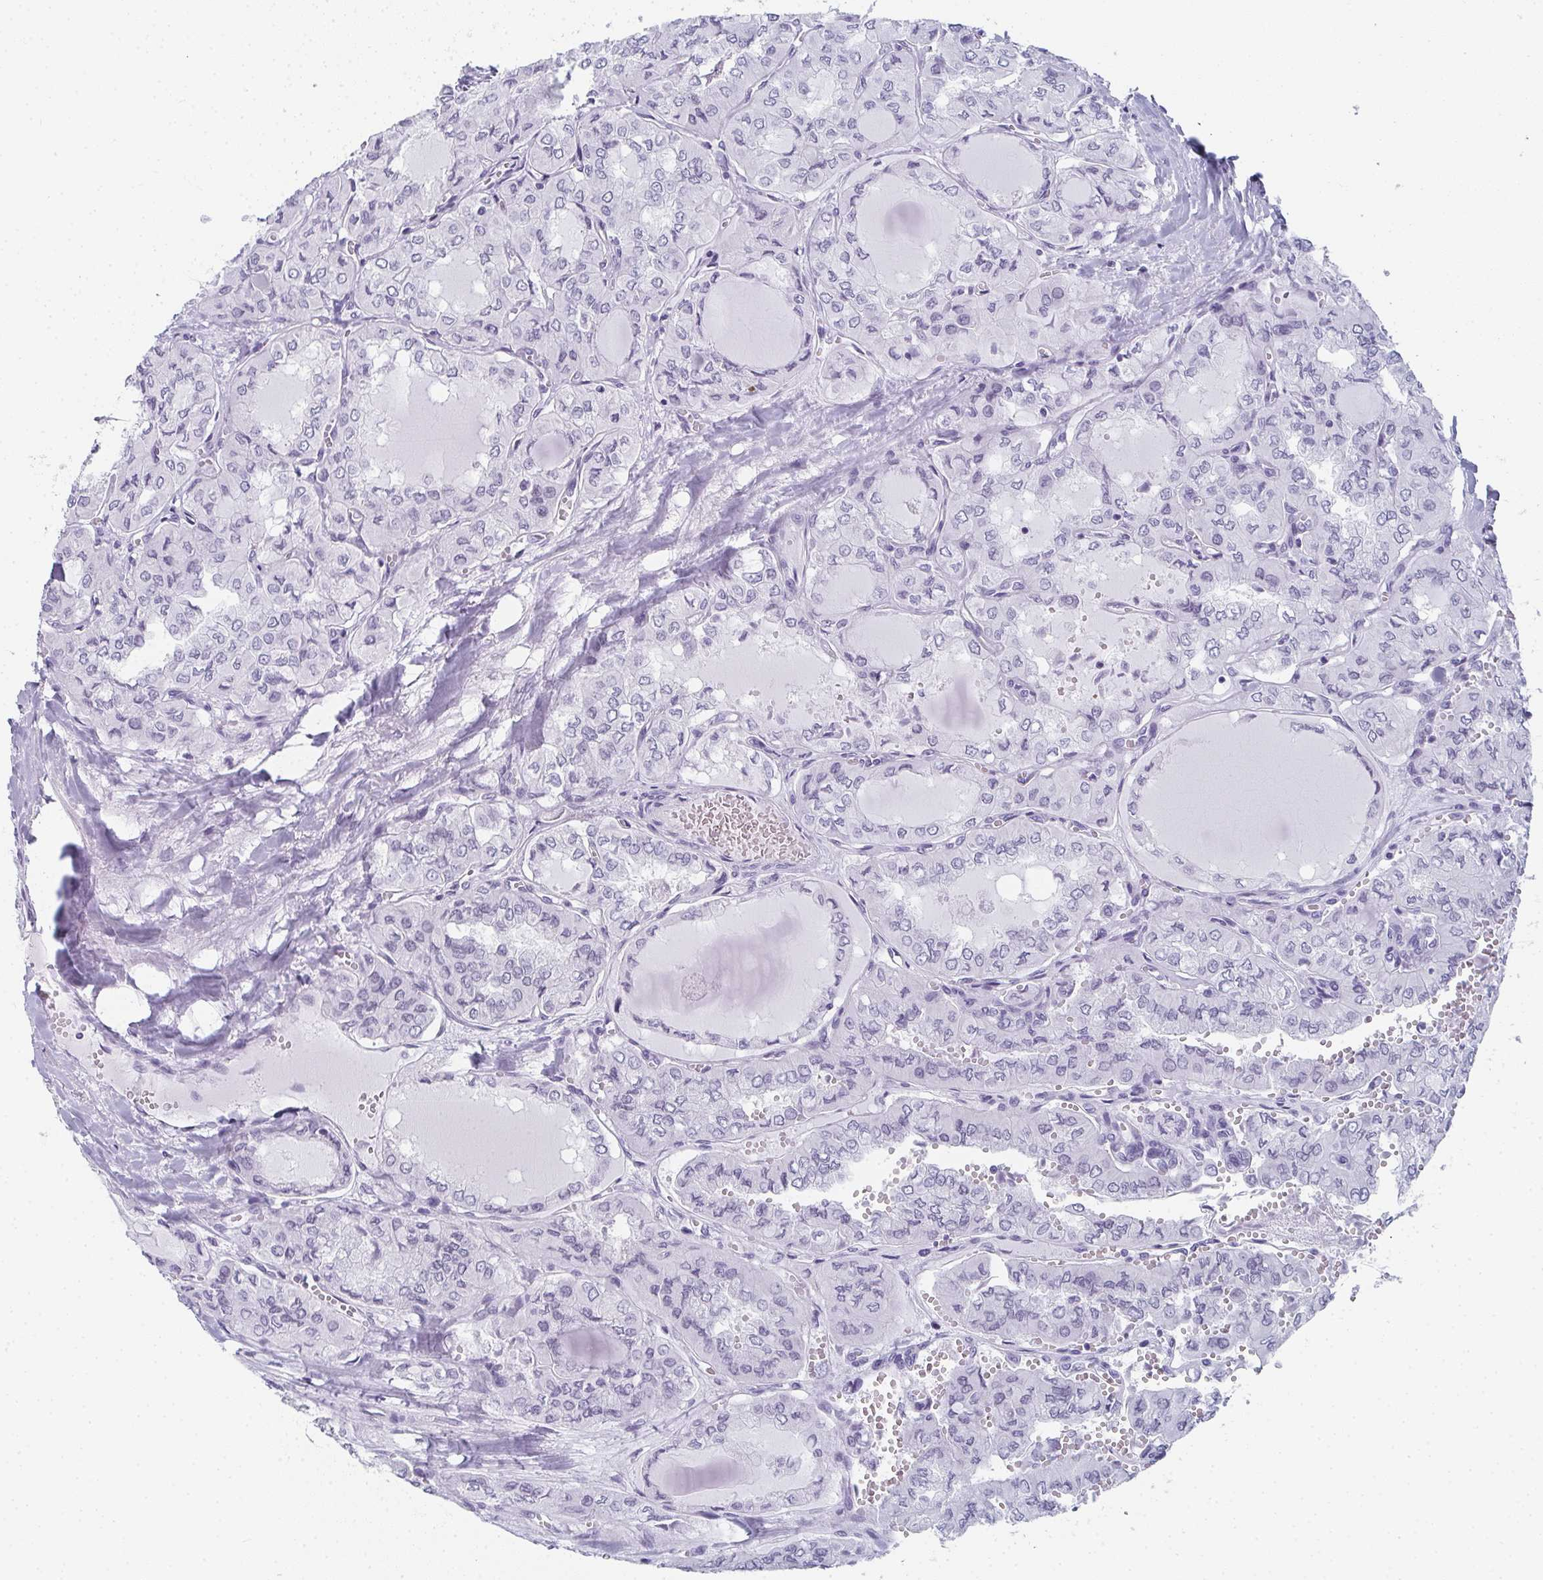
{"staining": {"intensity": "negative", "quantity": "none", "location": "none"}, "tissue": "thyroid cancer", "cell_type": "Tumor cells", "image_type": "cancer", "snomed": [{"axis": "morphology", "description": "Papillary adenocarcinoma, NOS"}, {"axis": "topography", "description": "Thyroid gland"}], "caption": "This micrograph is of thyroid cancer stained with IHC to label a protein in brown with the nuclei are counter-stained blue. There is no expression in tumor cells. Brightfield microscopy of immunohistochemistry (IHC) stained with DAB (3,3'-diaminobenzidine) (brown) and hematoxylin (blue), captured at high magnification.", "gene": "PYCR3", "patient": {"sex": "male", "age": 20}}